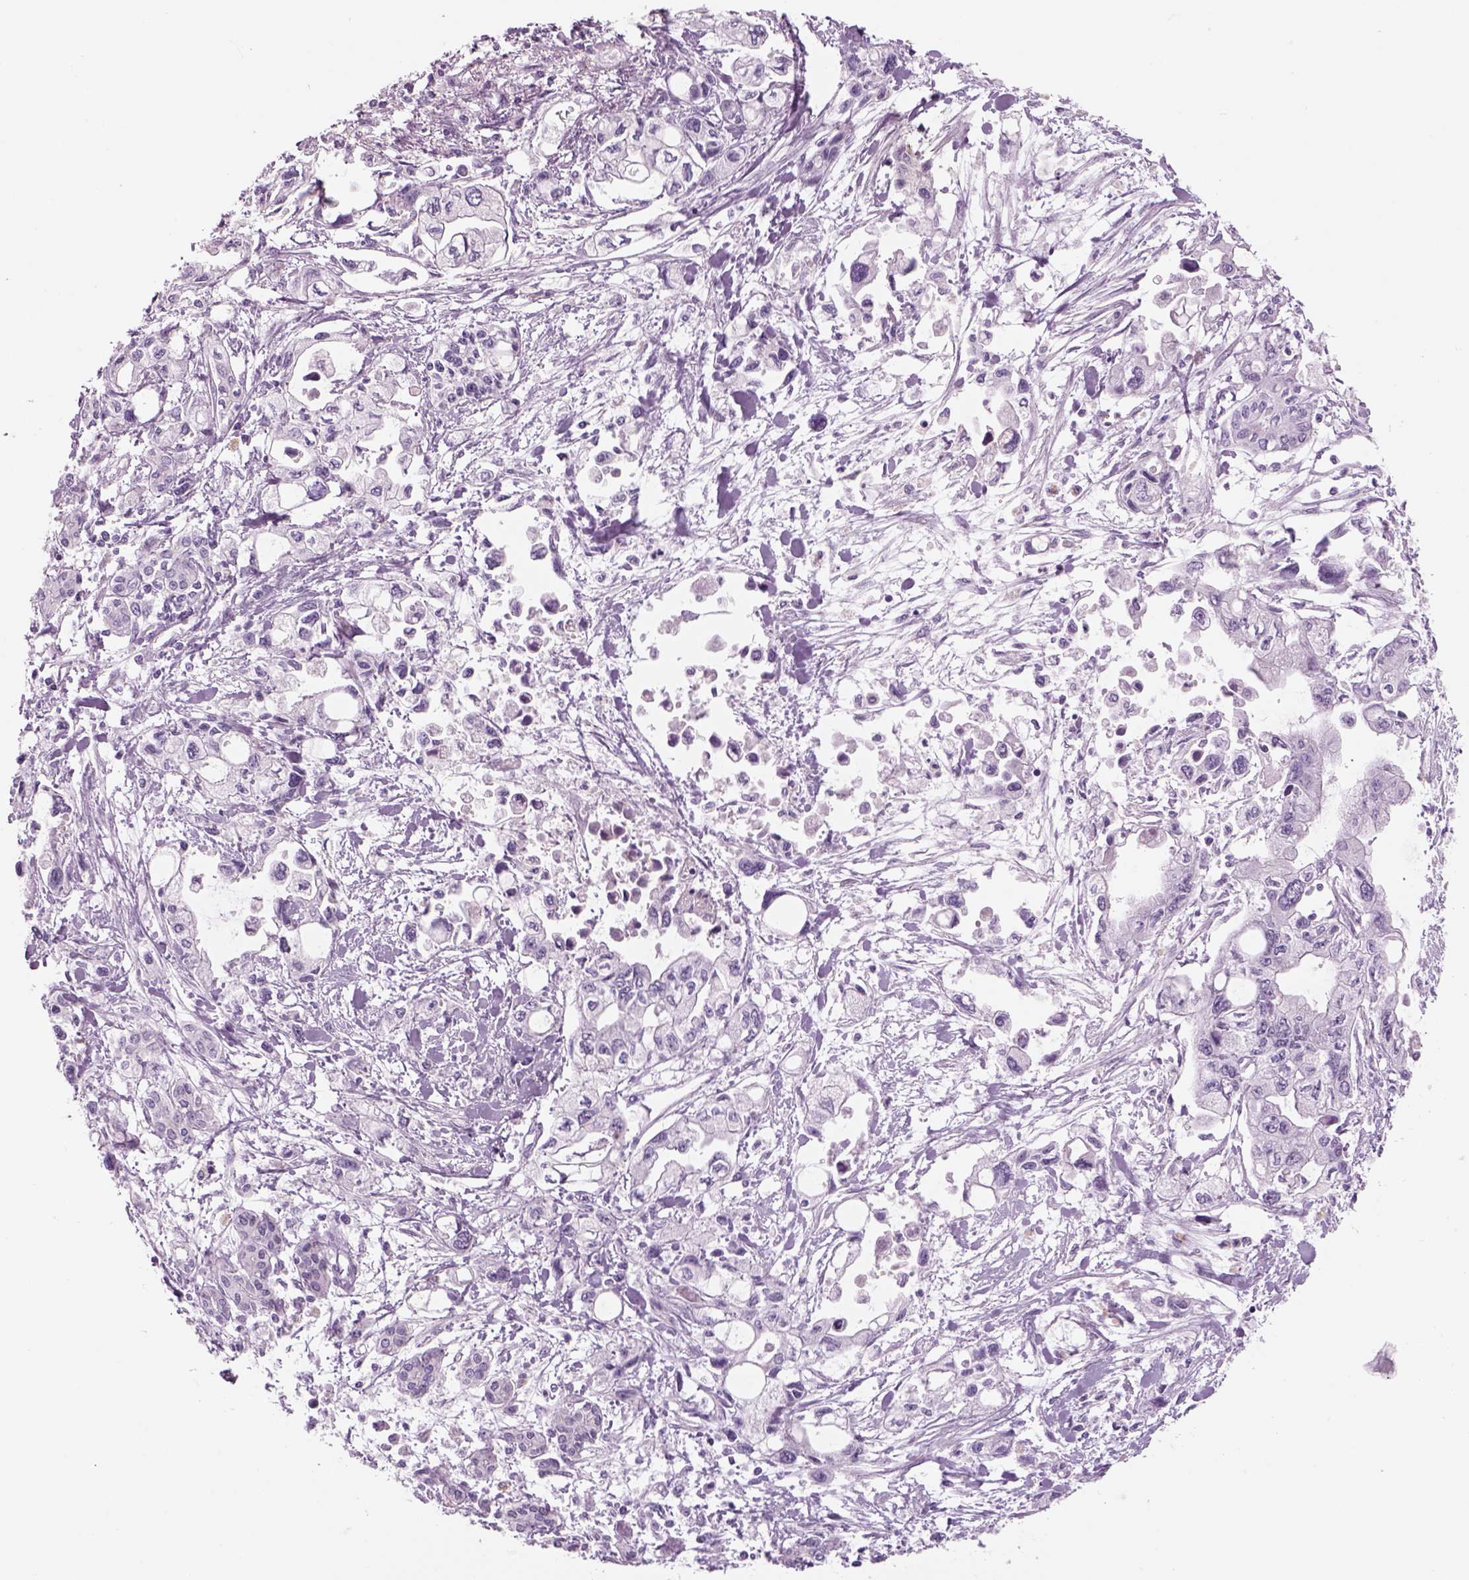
{"staining": {"intensity": "negative", "quantity": "none", "location": "none"}, "tissue": "pancreatic cancer", "cell_type": "Tumor cells", "image_type": "cancer", "snomed": [{"axis": "morphology", "description": "Adenocarcinoma, NOS"}, {"axis": "topography", "description": "Pancreas"}], "caption": "Tumor cells are negative for protein expression in human pancreatic cancer.", "gene": "GAS2L2", "patient": {"sex": "female", "age": 61}}